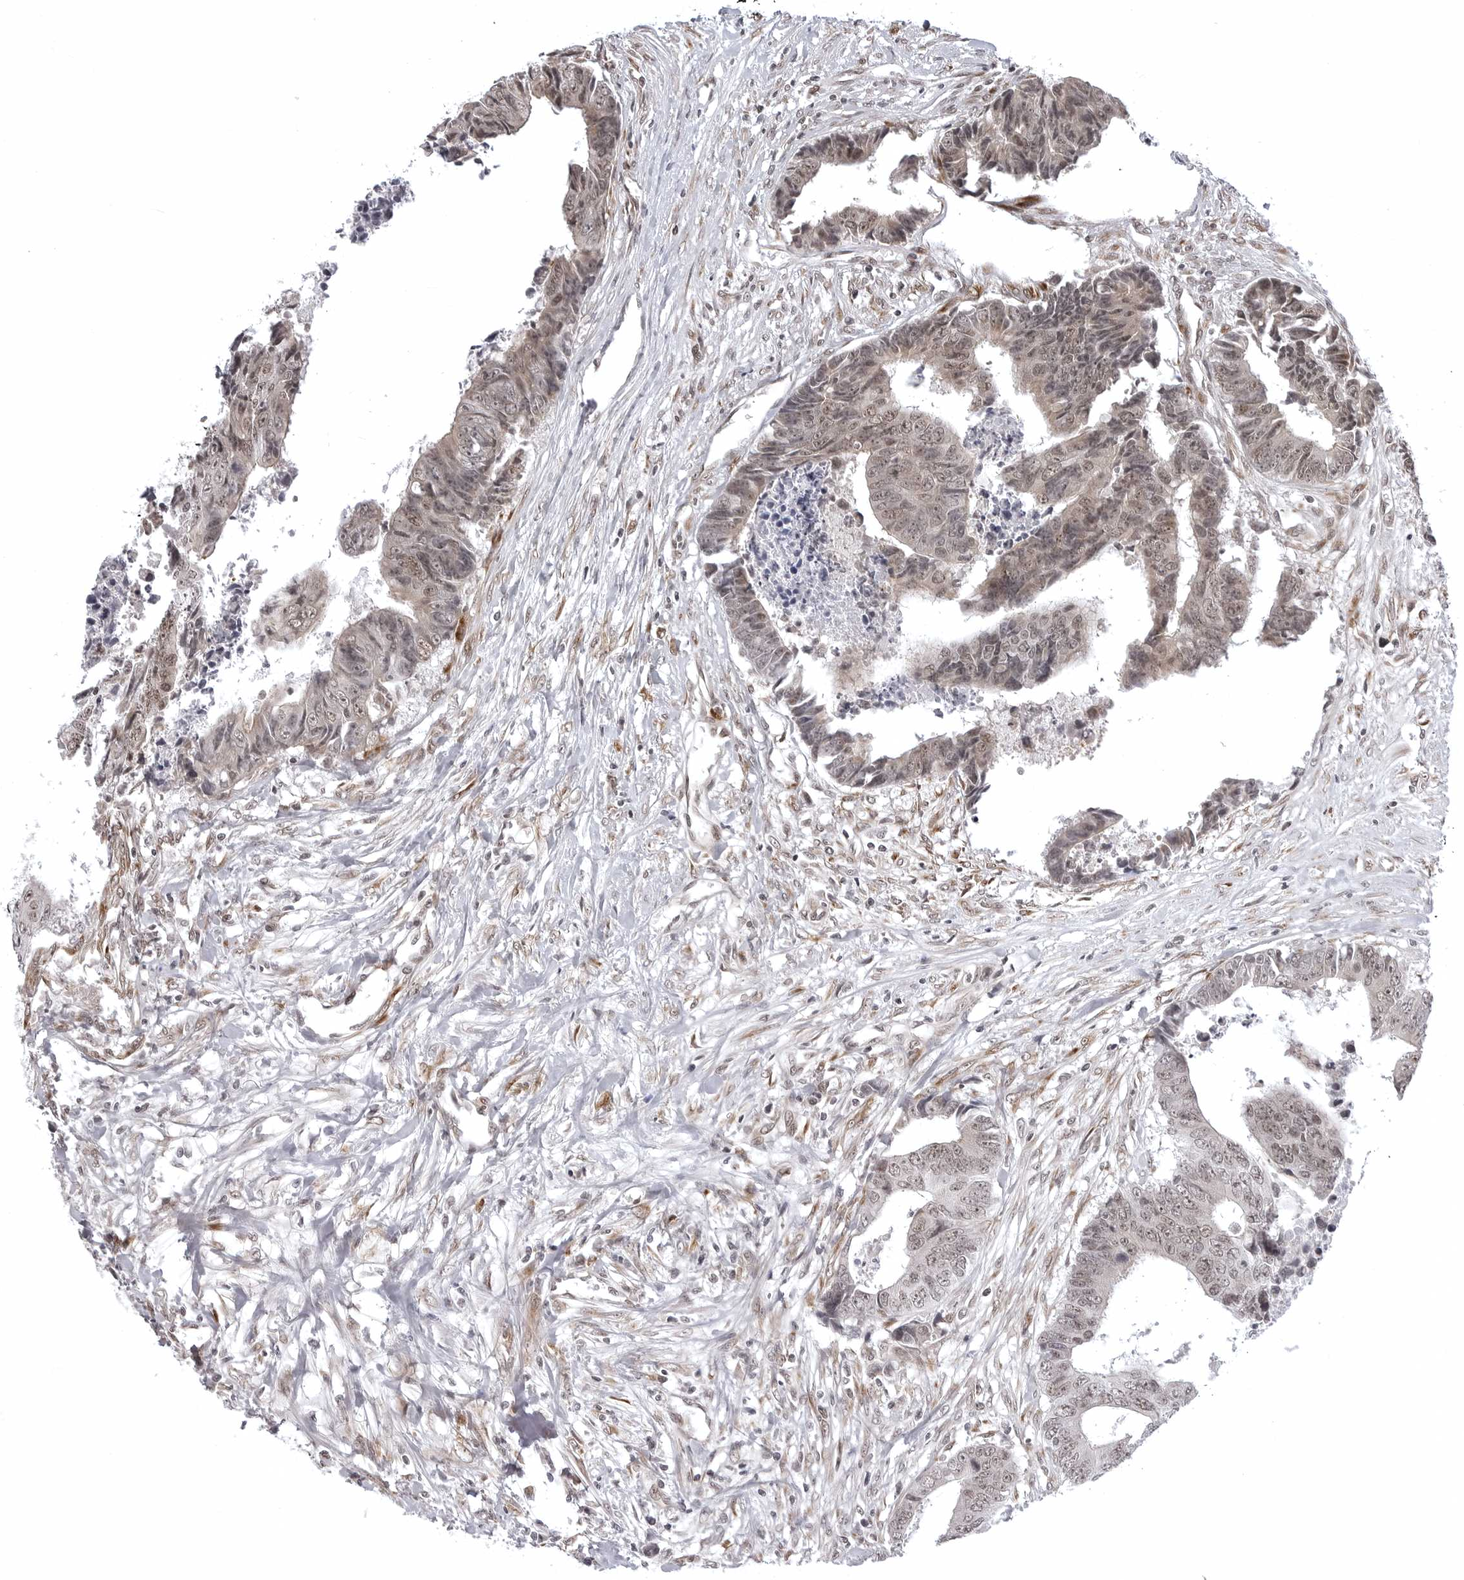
{"staining": {"intensity": "weak", "quantity": ">75%", "location": "nuclear"}, "tissue": "colorectal cancer", "cell_type": "Tumor cells", "image_type": "cancer", "snomed": [{"axis": "morphology", "description": "Adenocarcinoma, NOS"}, {"axis": "topography", "description": "Rectum"}], "caption": "Protein staining exhibits weak nuclear expression in about >75% of tumor cells in colorectal cancer (adenocarcinoma). (brown staining indicates protein expression, while blue staining denotes nuclei).", "gene": "PHF3", "patient": {"sex": "male", "age": 84}}